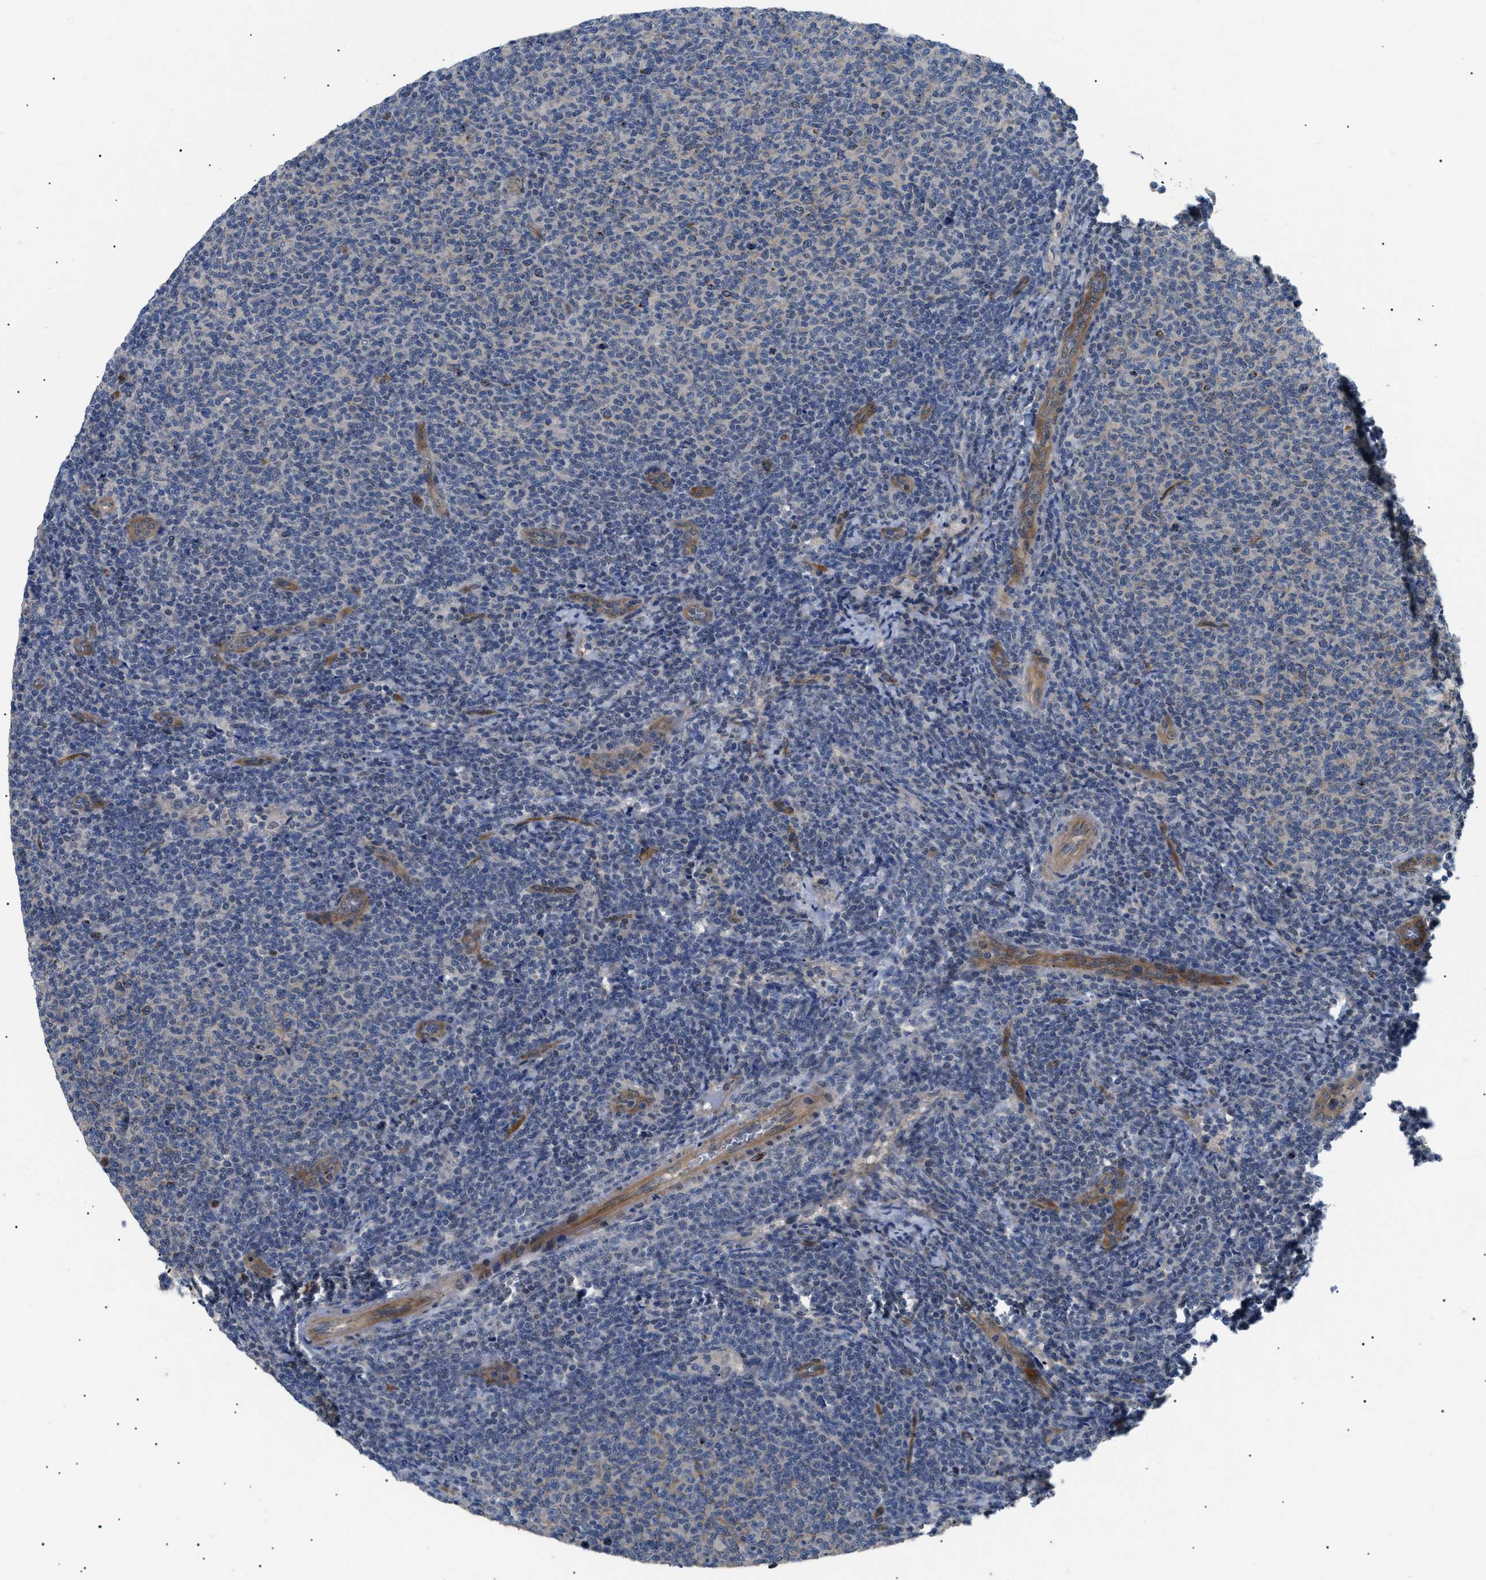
{"staining": {"intensity": "negative", "quantity": "none", "location": "none"}, "tissue": "lymphoma", "cell_type": "Tumor cells", "image_type": "cancer", "snomed": [{"axis": "morphology", "description": "Malignant lymphoma, non-Hodgkin's type, Low grade"}, {"axis": "topography", "description": "Lymph node"}], "caption": "This is an IHC image of lymphoma. There is no staining in tumor cells.", "gene": "CRCP", "patient": {"sex": "male", "age": 66}}